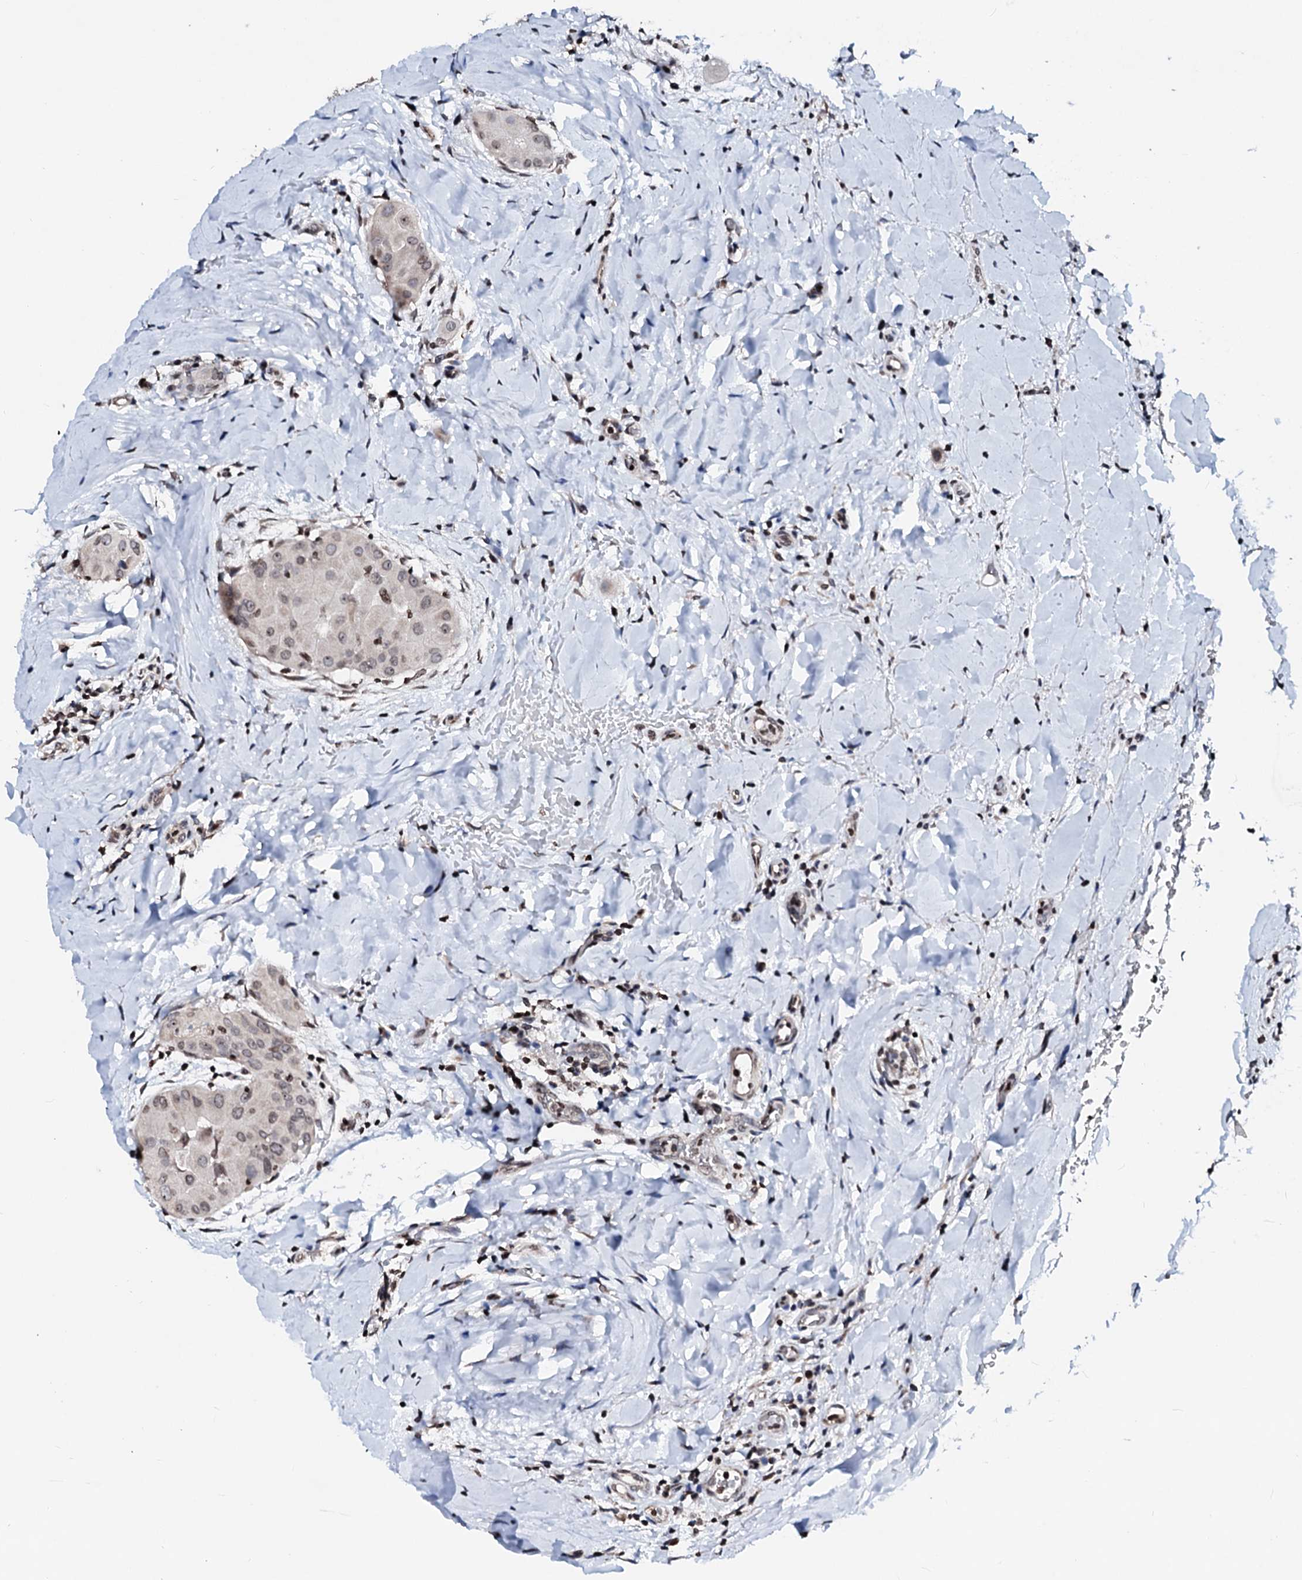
{"staining": {"intensity": "weak", "quantity": "25%-75%", "location": "cytoplasmic/membranous,nuclear"}, "tissue": "thyroid cancer", "cell_type": "Tumor cells", "image_type": "cancer", "snomed": [{"axis": "morphology", "description": "Papillary adenocarcinoma, NOS"}, {"axis": "topography", "description": "Thyroid gland"}], "caption": "An IHC image of tumor tissue is shown. Protein staining in brown shows weak cytoplasmic/membranous and nuclear positivity in thyroid cancer (papillary adenocarcinoma) within tumor cells.", "gene": "LSM11", "patient": {"sex": "male", "age": 33}}